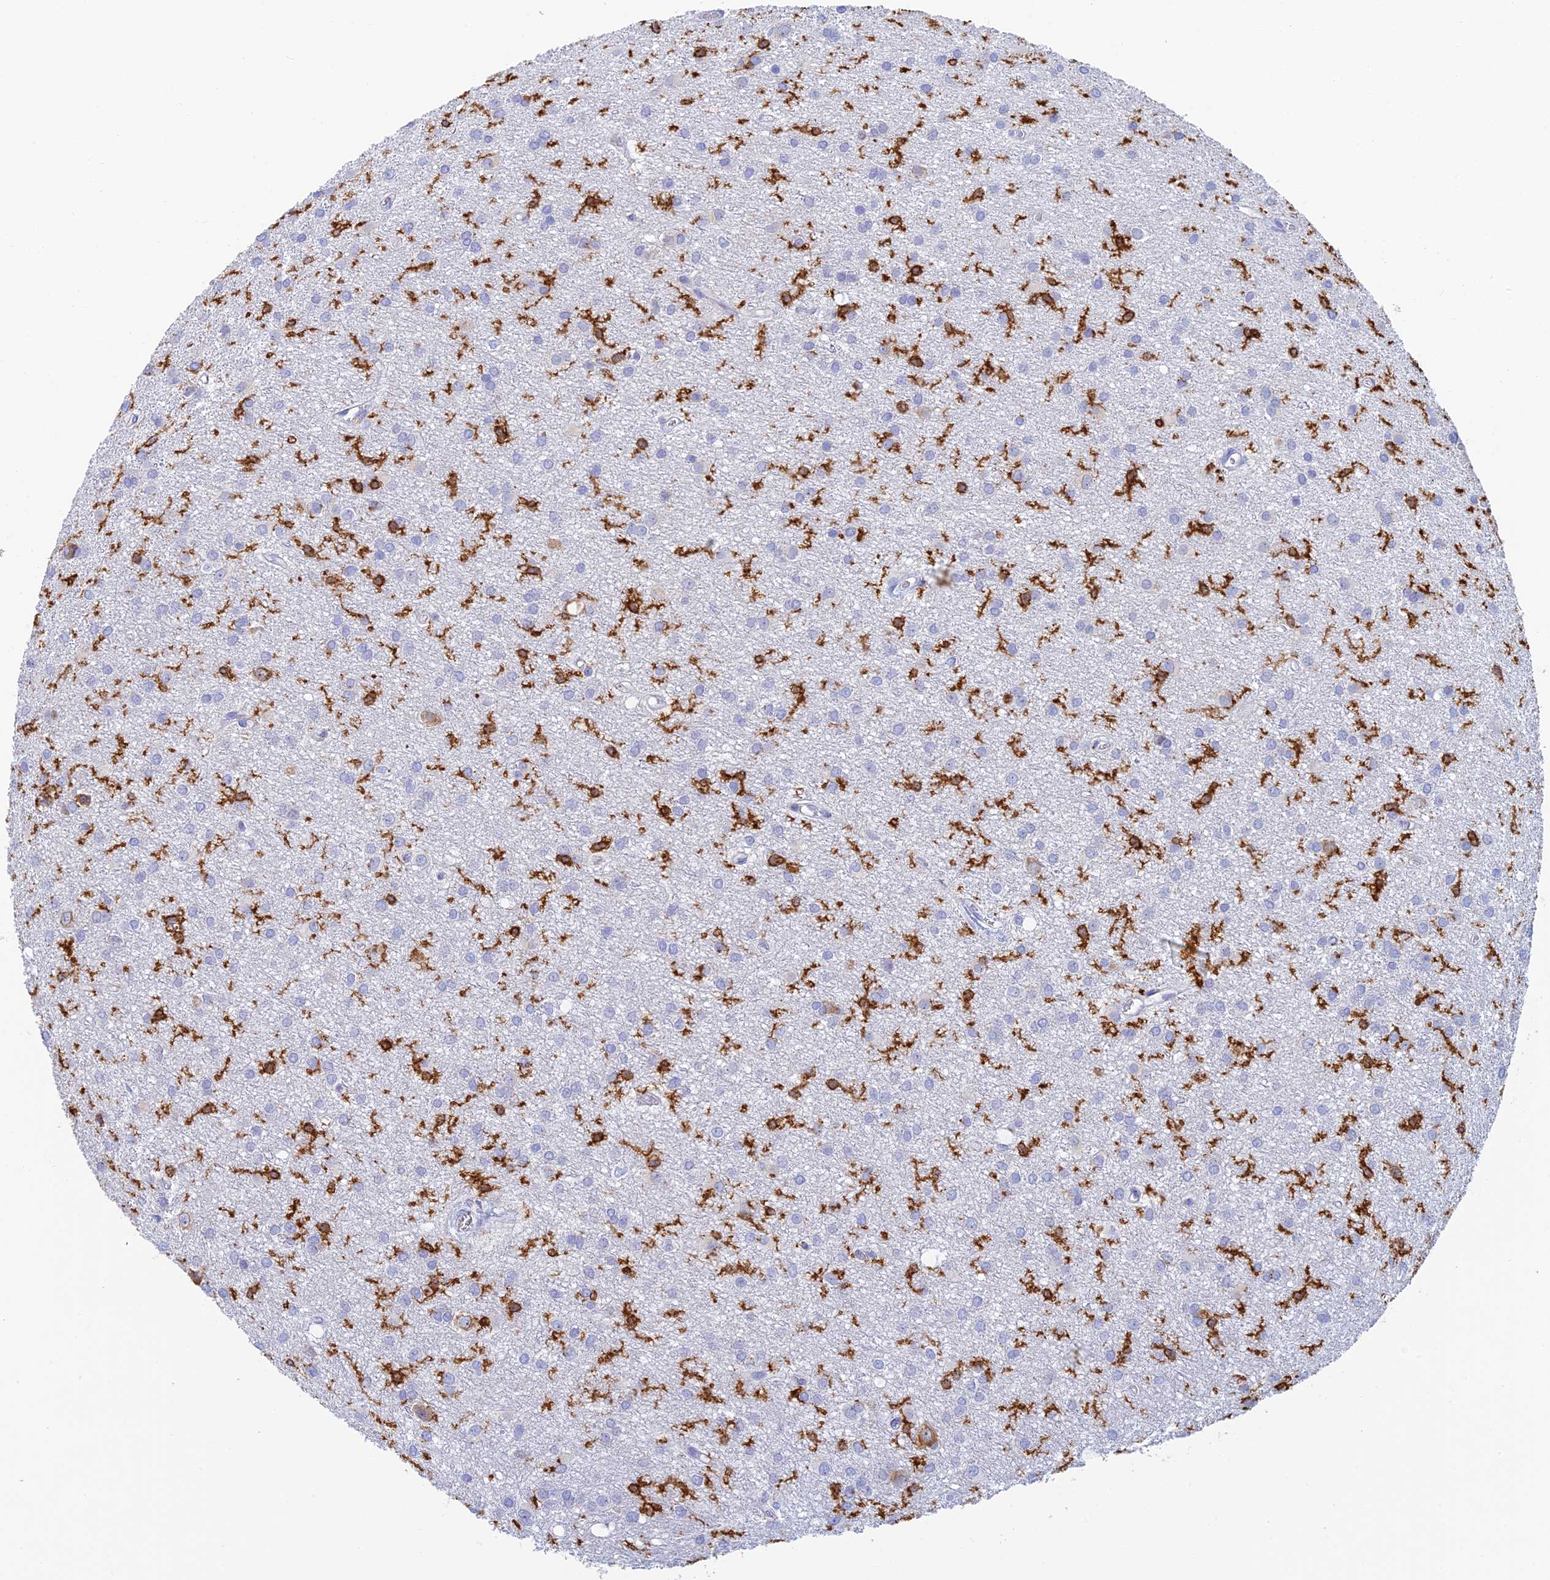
{"staining": {"intensity": "negative", "quantity": "none", "location": "none"}, "tissue": "glioma", "cell_type": "Tumor cells", "image_type": "cancer", "snomed": [{"axis": "morphology", "description": "Glioma, malignant, High grade"}, {"axis": "topography", "description": "Brain"}], "caption": "Immunohistochemistry photomicrograph of human malignant high-grade glioma stained for a protein (brown), which exhibits no staining in tumor cells.", "gene": "CEP152", "patient": {"sex": "female", "age": 50}}